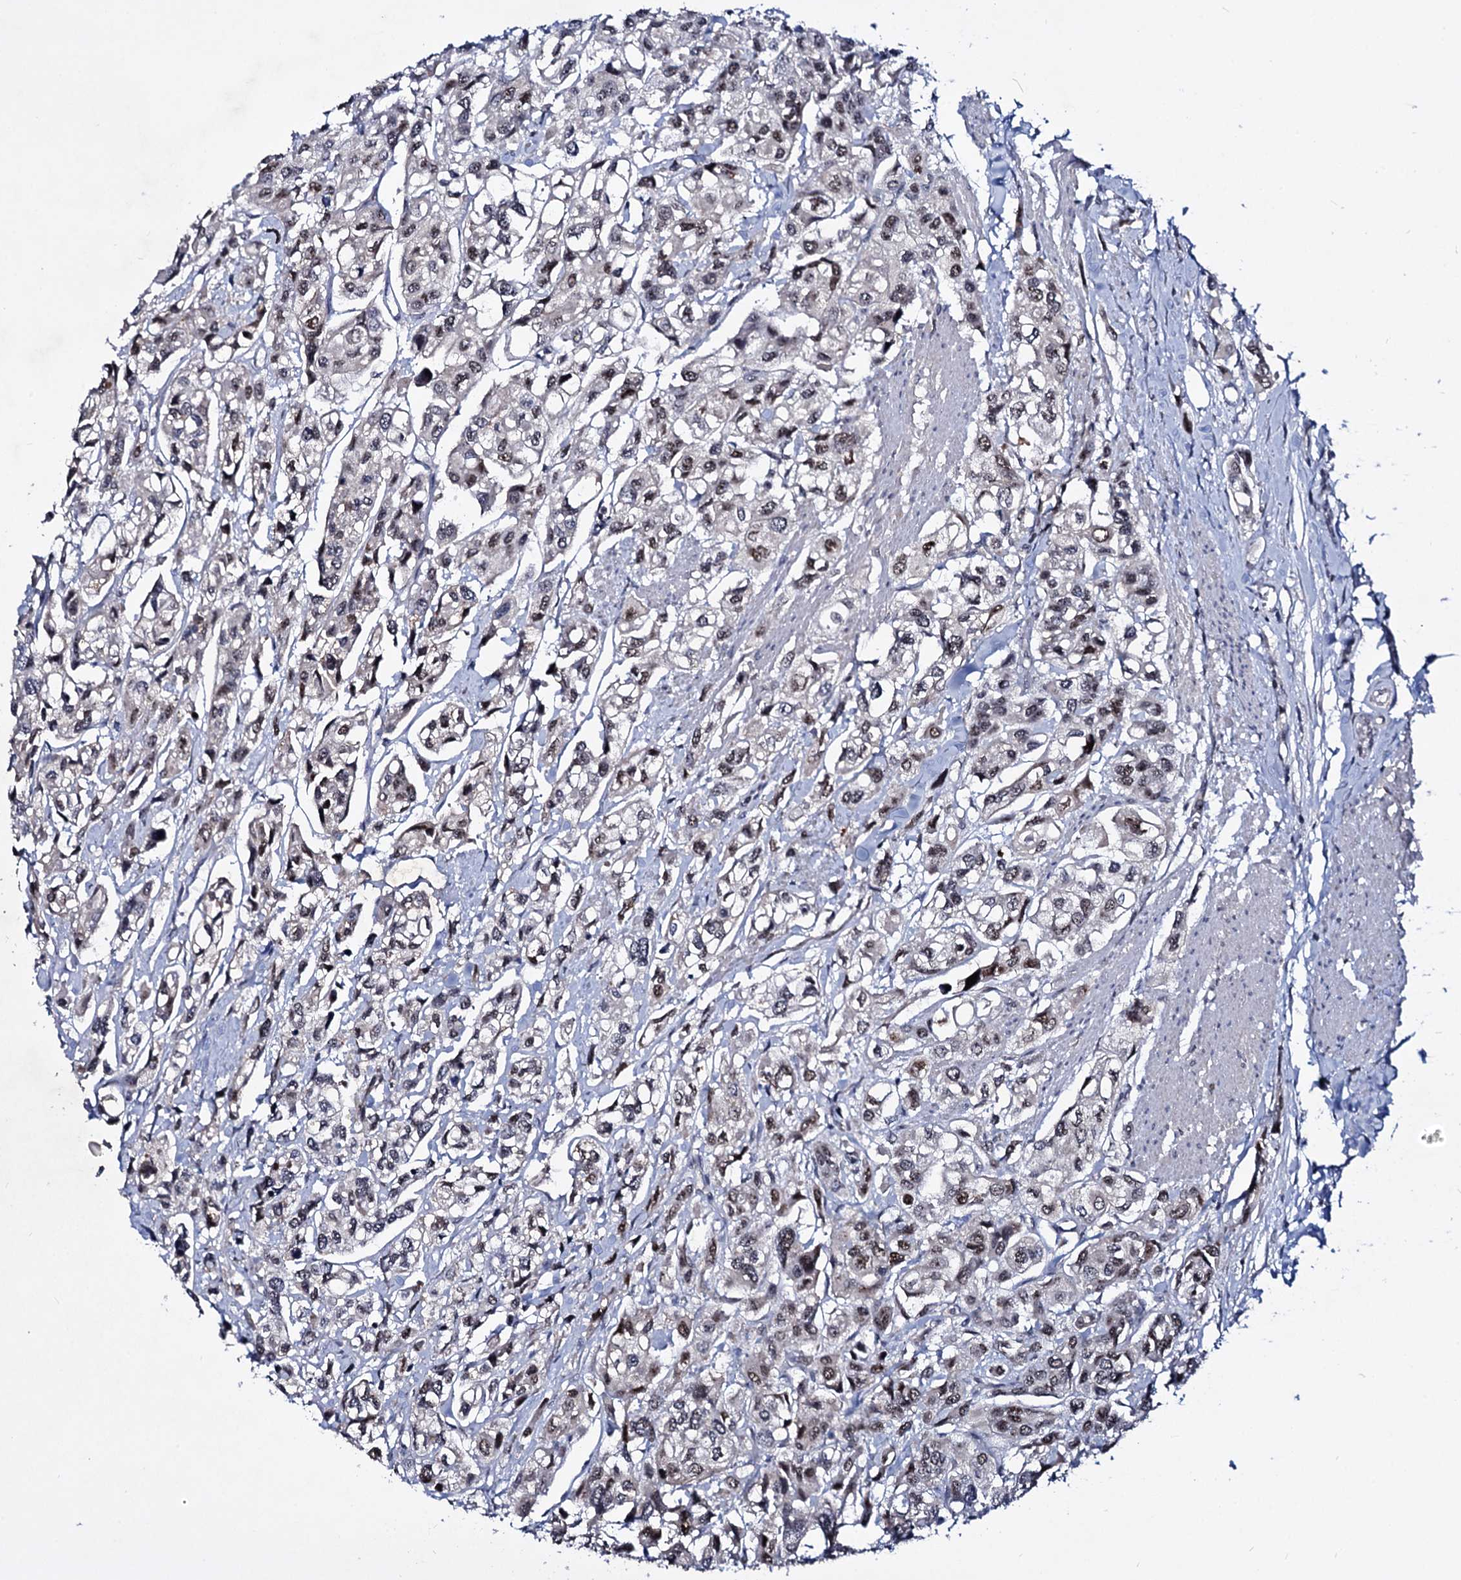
{"staining": {"intensity": "weak", "quantity": "25%-75%", "location": "nuclear"}, "tissue": "urothelial cancer", "cell_type": "Tumor cells", "image_type": "cancer", "snomed": [{"axis": "morphology", "description": "Urothelial carcinoma, High grade"}, {"axis": "topography", "description": "Urinary bladder"}], "caption": "Human urothelial cancer stained for a protein (brown) demonstrates weak nuclear positive positivity in approximately 25%-75% of tumor cells.", "gene": "SMCHD1", "patient": {"sex": "male", "age": 67}}